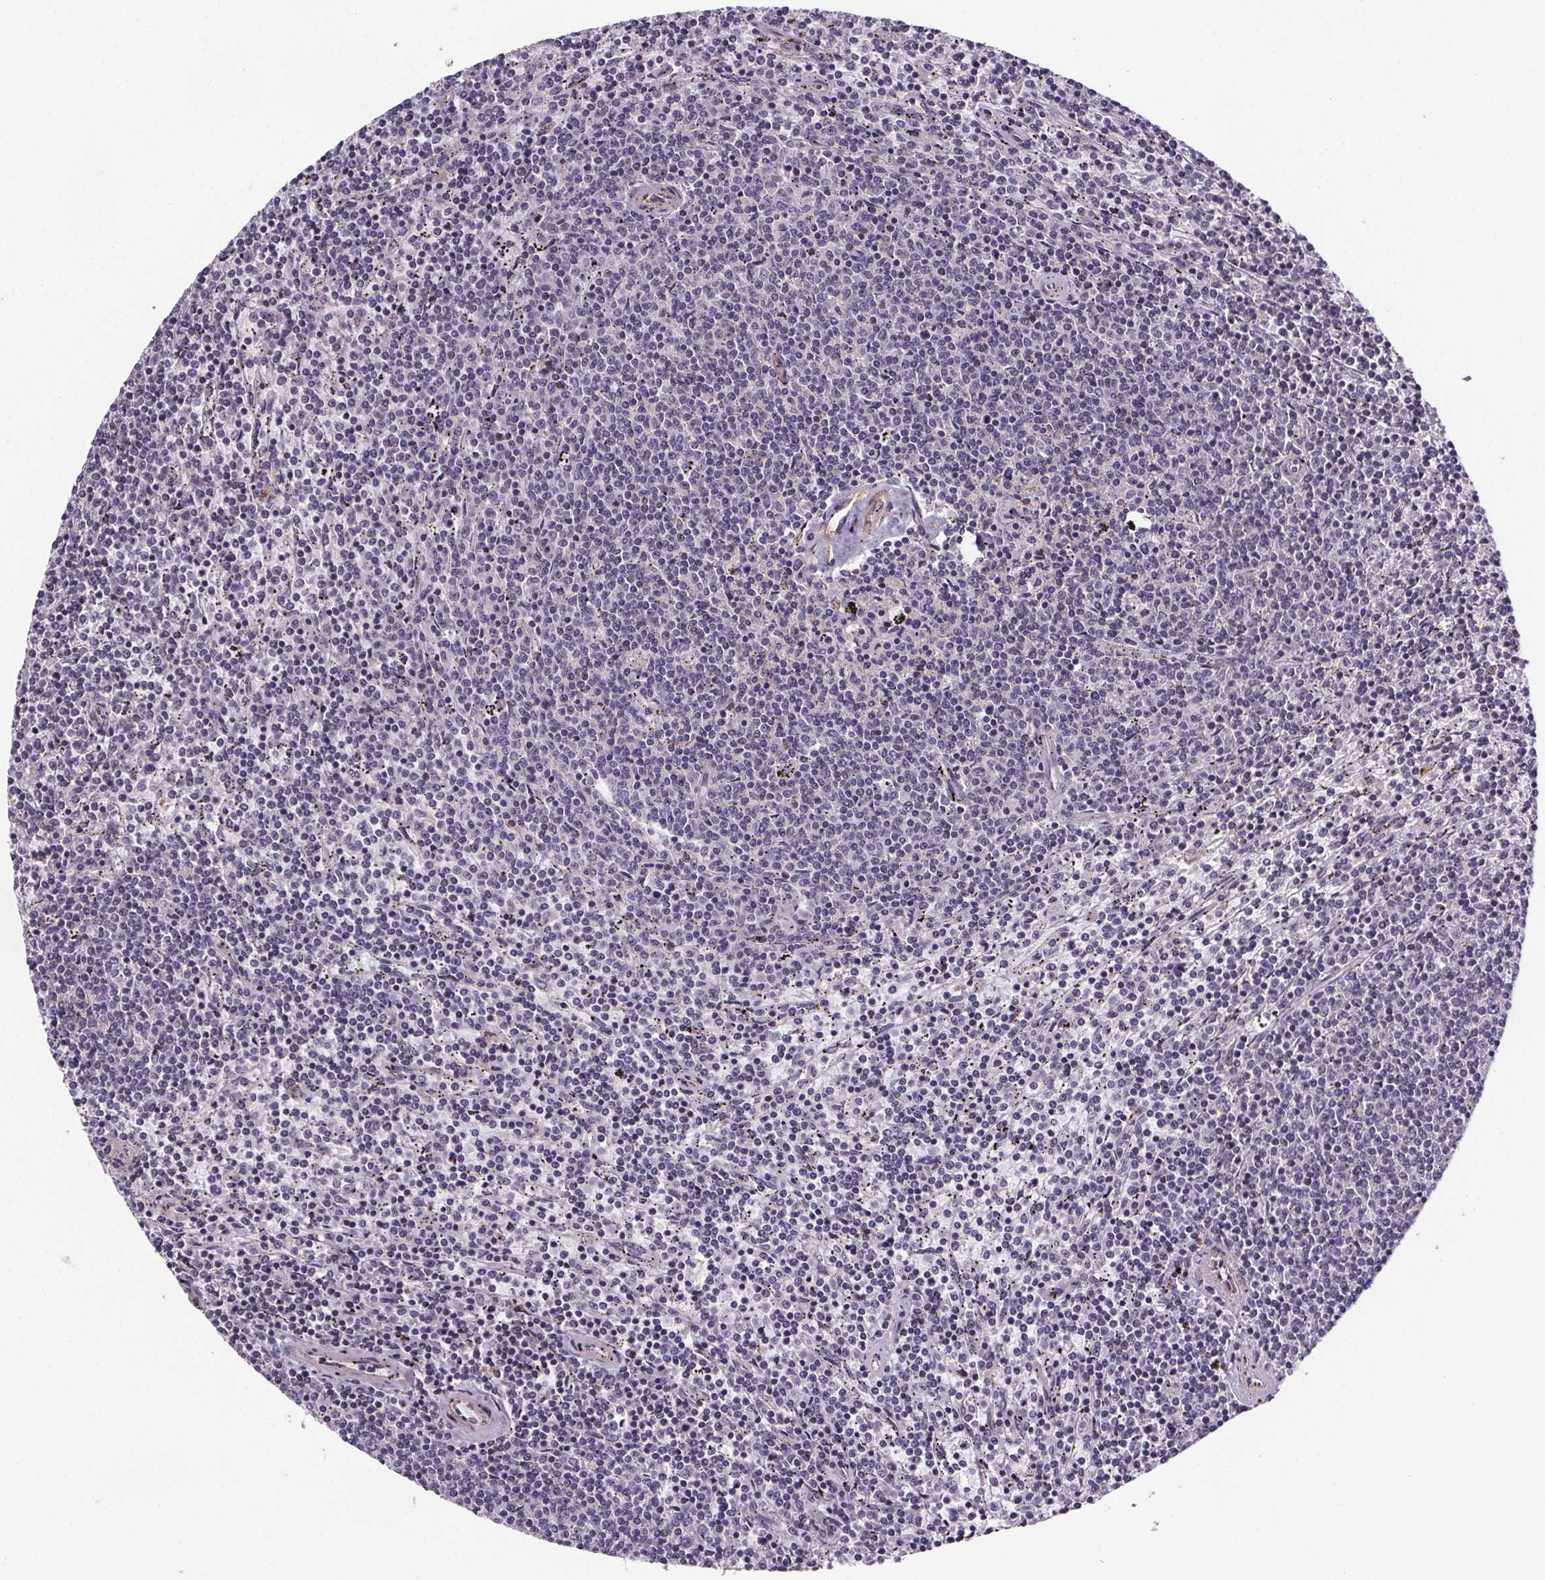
{"staining": {"intensity": "negative", "quantity": "none", "location": "none"}, "tissue": "lymphoma", "cell_type": "Tumor cells", "image_type": "cancer", "snomed": [{"axis": "morphology", "description": "Malignant lymphoma, non-Hodgkin's type, Low grade"}, {"axis": "topography", "description": "Spleen"}], "caption": "Immunohistochemical staining of human lymphoma reveals no significant staining in tumor cells.", "gene": "TTC12", "patient": {"sex": "female", "age": 50}}